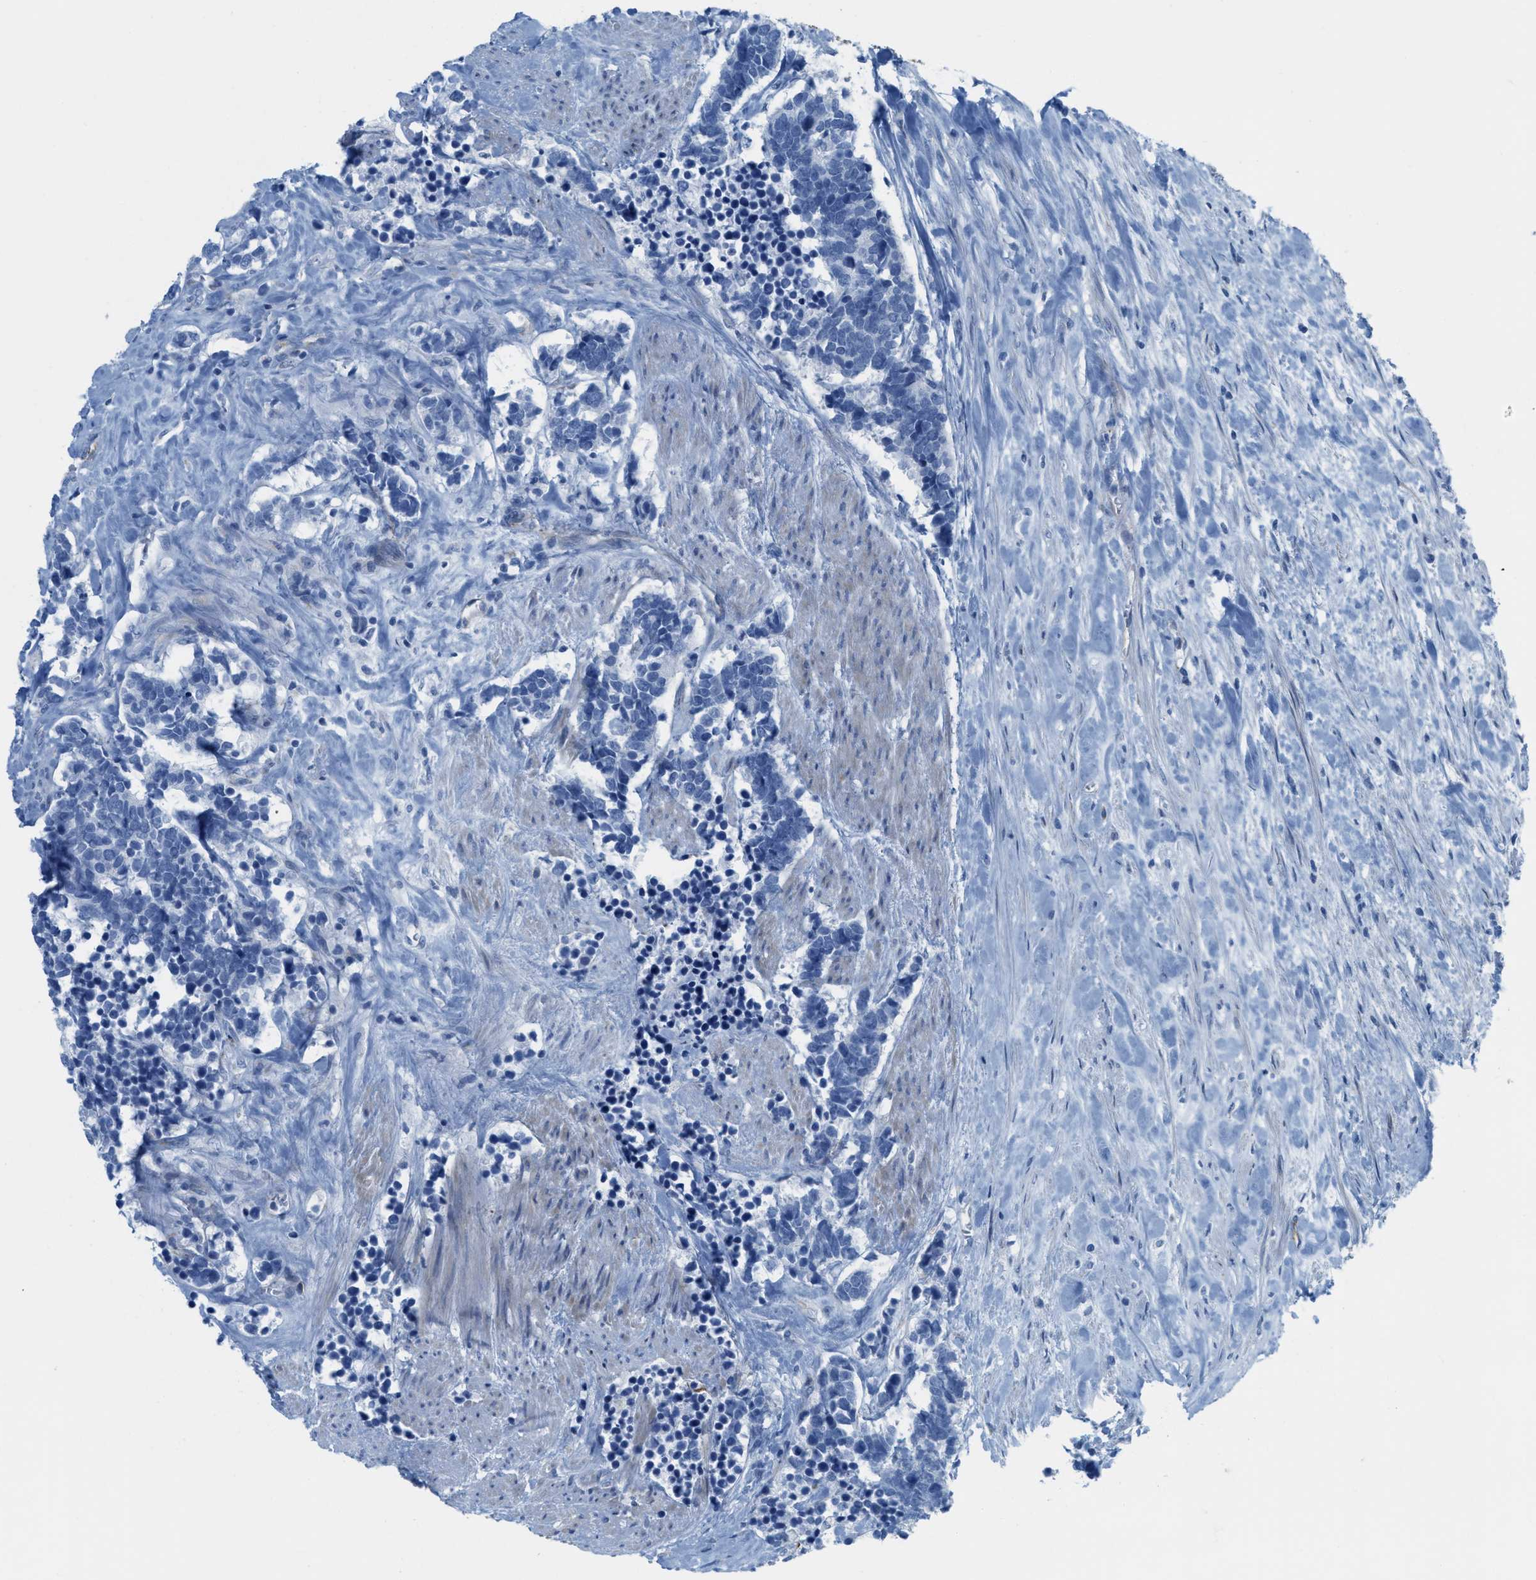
{"staining": {"intensity": "negative", "quantity": "none", "location": "none"}, "tissue": "carcinoid", "cell_type": "Tumor cells", "image_type": "cancer", "snomed": [{"axis": "morphology", "description": "Carcinoma, NOS"}, {"axis": "morphology", "description": "Carcinoid, malignant, NOS"}, {"axis": "topography", "description": "Urinary bladder"}], "caption": "Immunohistochemistry (IHC) photomicrograph of neoplastic tissue: human carcinoma stained with DAB (3,3'-diaminobenzidine) shows no significant protein positivity in tumor cells.", "gene": "SLC12A1", "patient": {"sex": "male", "age": 57}}